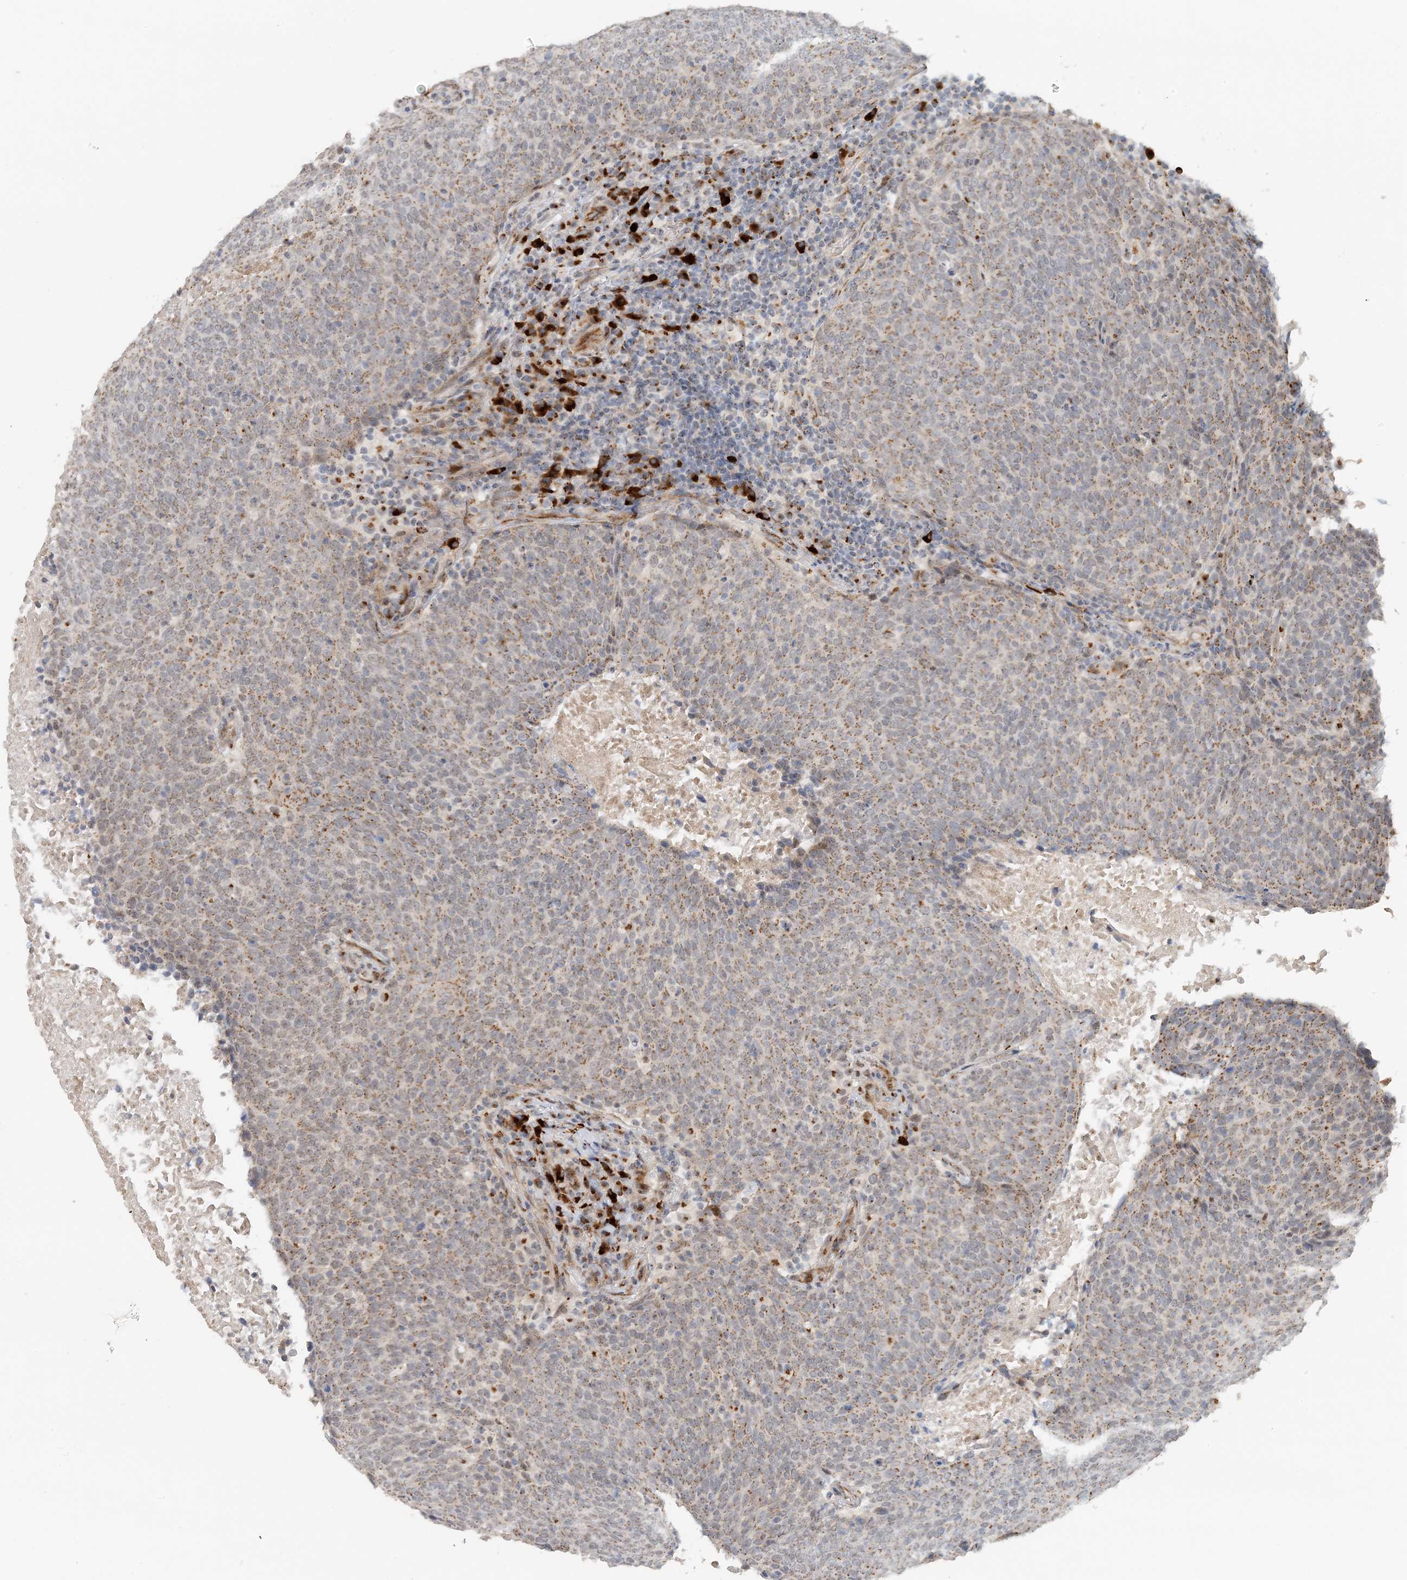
{"staining": {"intensity": "moderate", "quantity": "25%-75%", "location": "cytoplasmic/membranous"}, "tissue": "head and neck cancer", "cell_type": "Tumor cells", "image_type": "cancer", "snomed": [{"axis": "morphology", "description": "Squamous cell carcinoma, NOS"}, {"axis": "morphology", "description": "Squamous cell carcinoma, metastatic, NOS"}, {"axis": "topography", "description": "Lymph node"}, {"axis": "topography", "description": "Head-Neck"}], "caption": "Protein staining of head and neck squamous cell carcinoma tissue reveals moderate cytoplasmic/membranous positivity in approximately 25%-75% of tumor cells.", "gene": "ZCCHC4", "patient": {"sex": "male", "age": 62}}